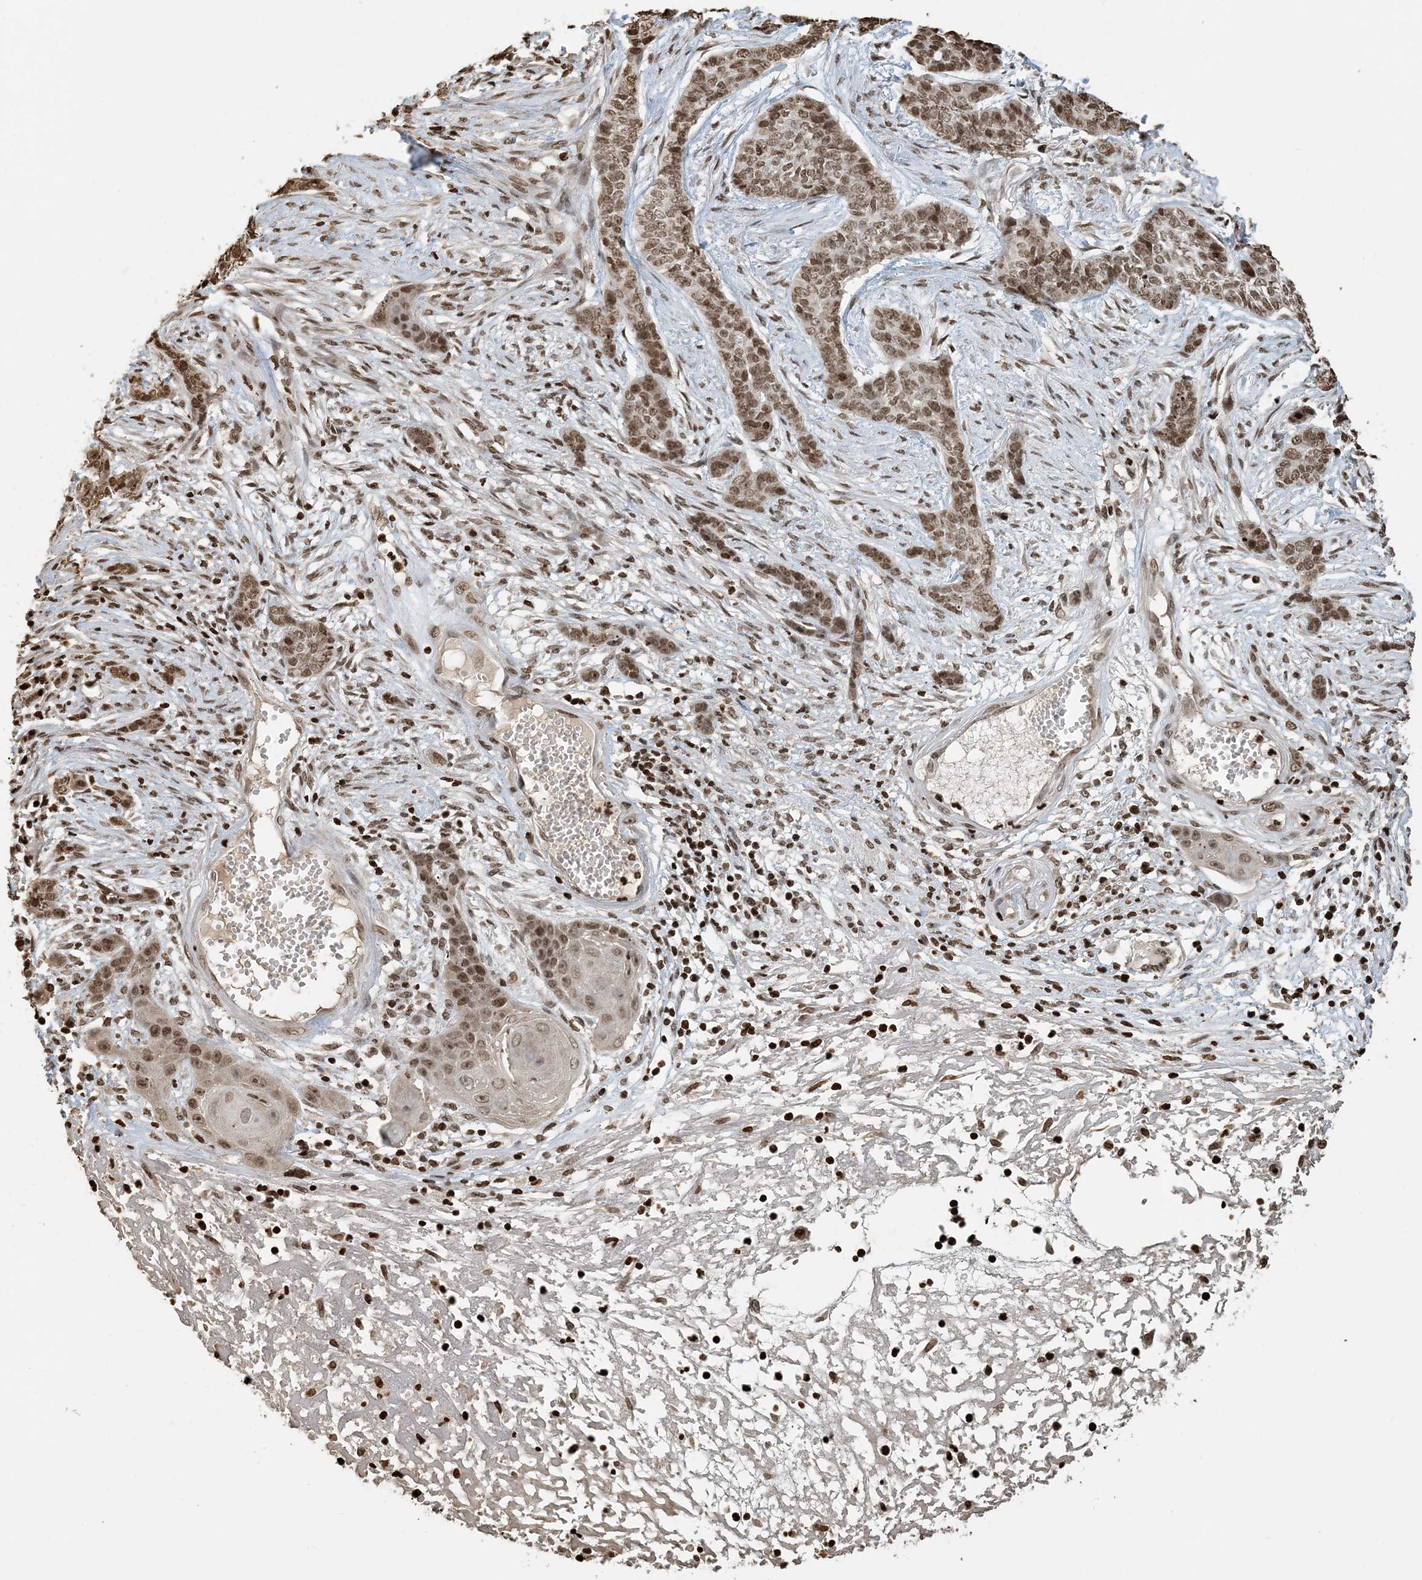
{"staining": {"intensity": "moderate", "quantity": ">75%", "location": "nuclear"}, "tissue": "skin cancer", "cell_type": "Tumor cells", "image_type": "cancer", "snomed": [{"axis": "morphology", "description": "Basal cell carcinoma"}, {"axis": "topography", "description": "Skin"}], "caption": "Protein expression analysis of skin basal cell carcinoma shows moderate nuclear staining in about >75% of tumor cells. (Stains: DAB in brown, nuclei in blue, Microscopy: brightfield microscopy at high magnification).", "gene": "H3-3B", "patient": {"sex": "female", "age": 64}}